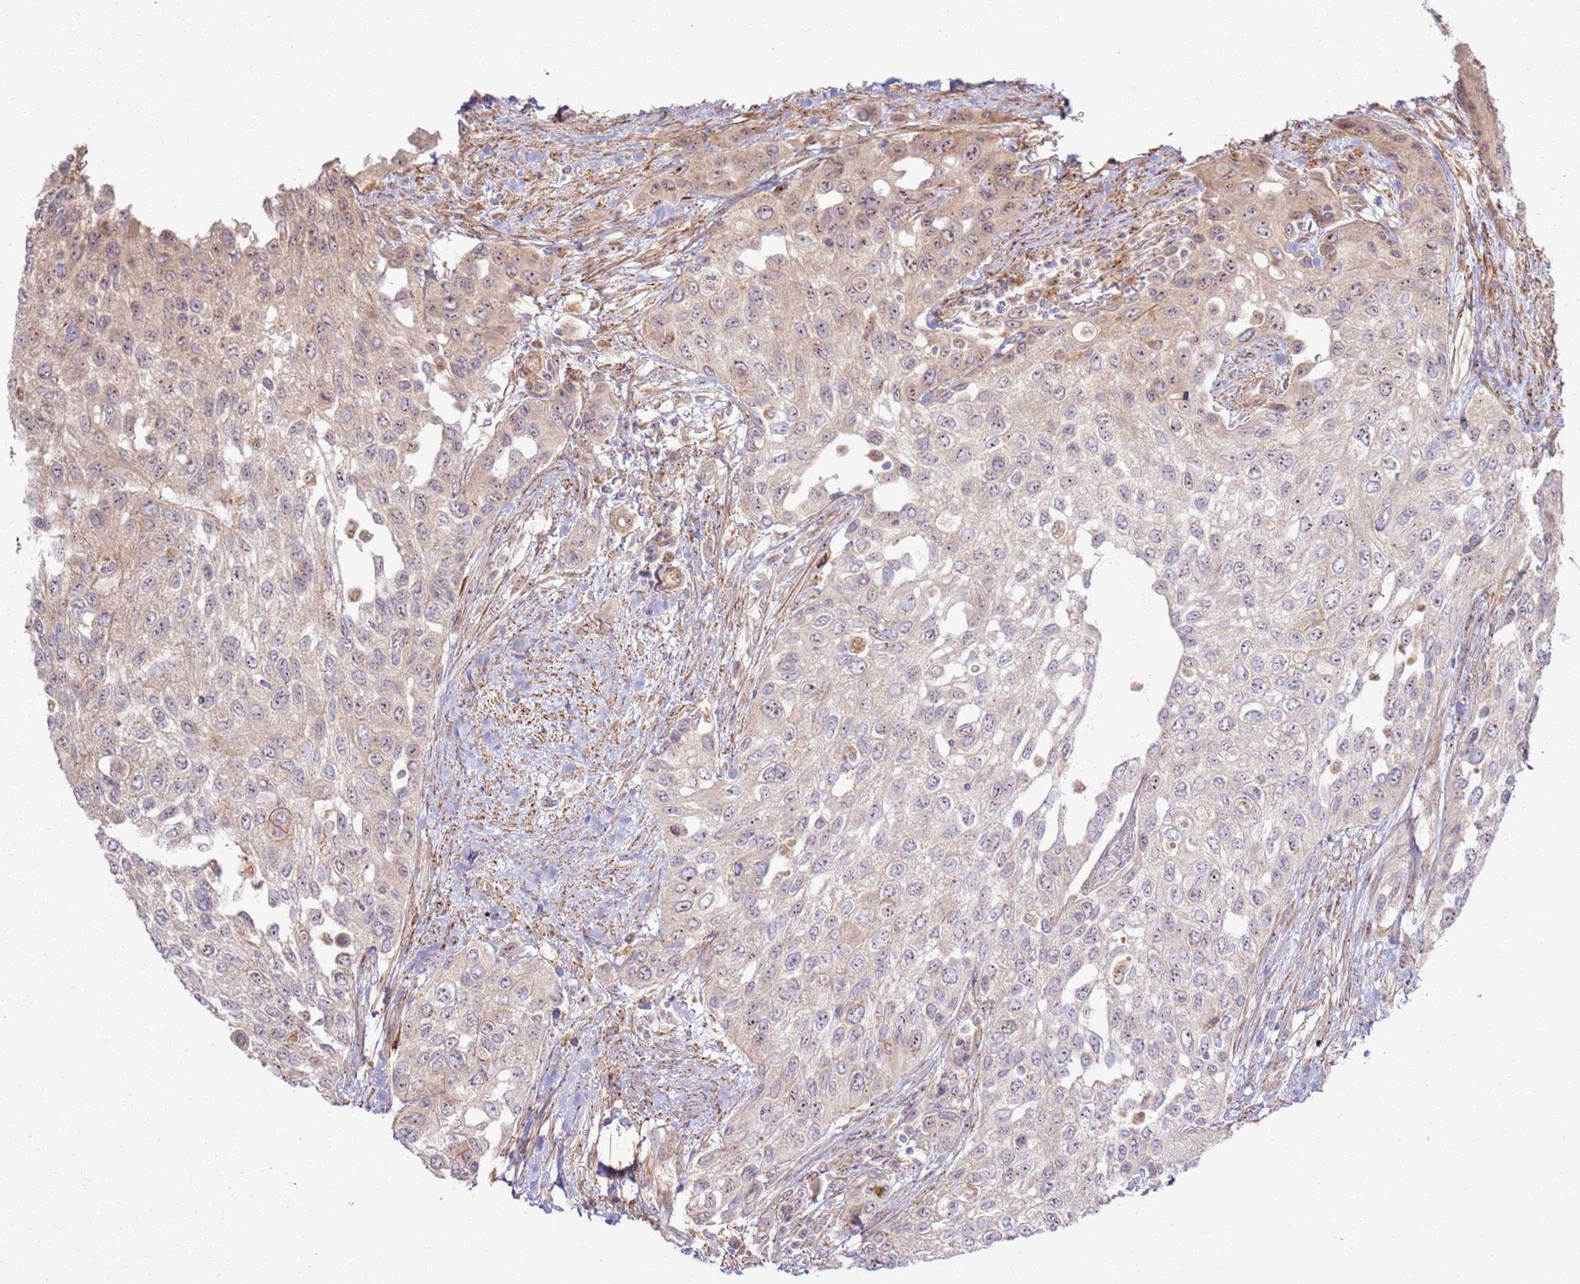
{"staining": {"intensity": "moderate", "quantity": "<25%", "location": "nuclear"}, "tissue": "urothelial cancer", "cell_type": "Tumor cells", "image_type": "cancer", "snomed": [{"axis": "morphology", "description": "Normal tissue, NOS"}, {"axis": "morphology", "description": "Urothelial carcinoma, High grade"}, {"axis": "topography", "description": "Vascular tissue"}, {"axis": "topography", "description": "Urinary bladder"}], "caption": "This micrograph displays immunohistochemistry staining of human urothelial carcinoma (high-grade), with low moderate nuclear positivity in approximately <25% of tumor cells.", "gene": "CNPY1", "patient": {"sex": "female", "age": 56}}